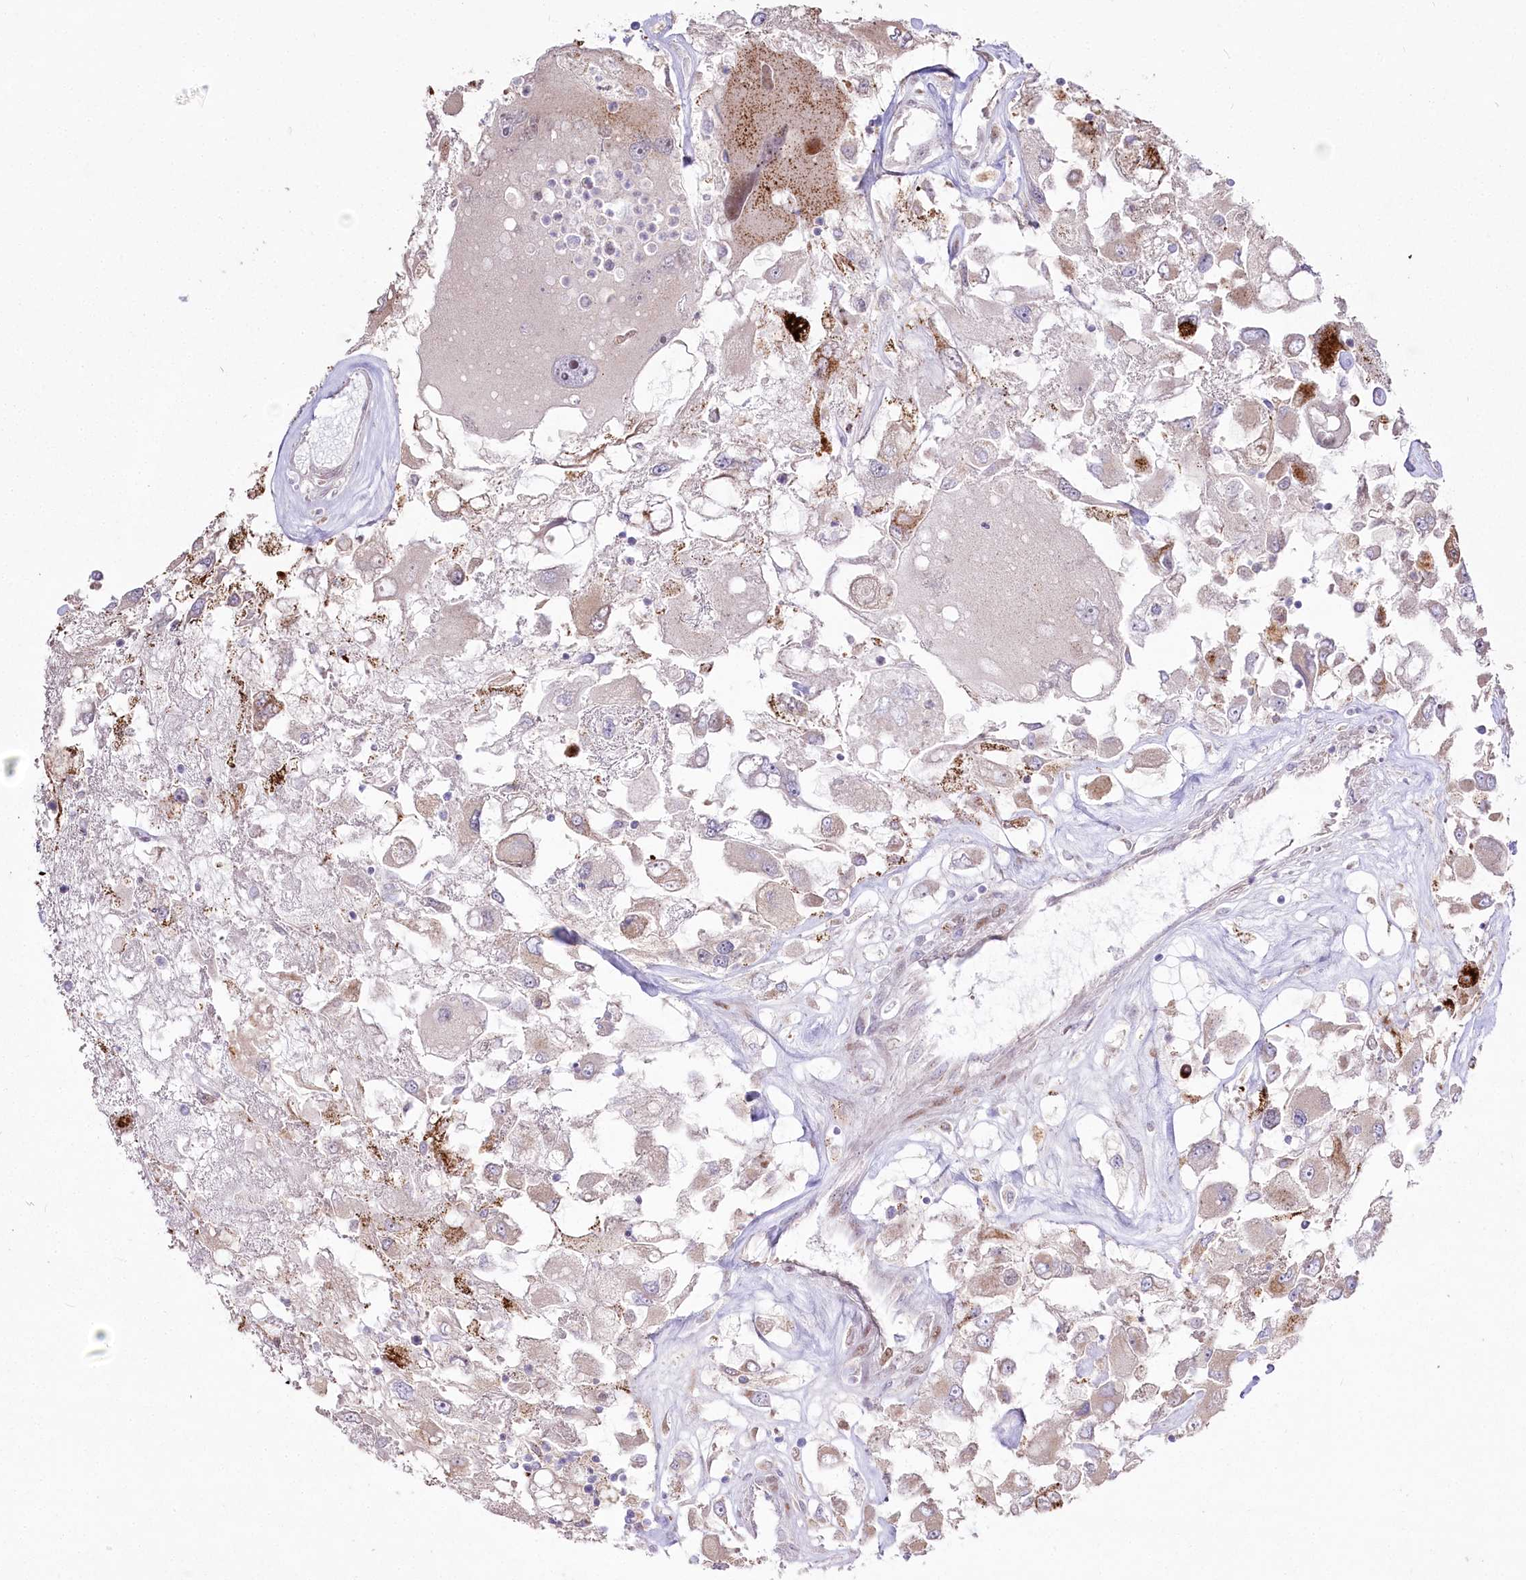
{"staining": {"intensity": "moderate", "quantity": "<25%", "location": "cytoplasmic/membranous"}, "tissue": "renal cancer", "cell_type": "Tumor cells", "image_type": "cancer", "snomed": [{"axis": "morphology", "description": "Adenocarcinoma, NOS"}, {"axis": "topography", "description": "Kidney"}], "caption": "A brown stain labels moderate cytoplasmic/membranous staining of a protein in adenocarcinoma (renal) tumor cells.", "gene": "CEP164", "patient": {"sex": "female", "age": 52}}